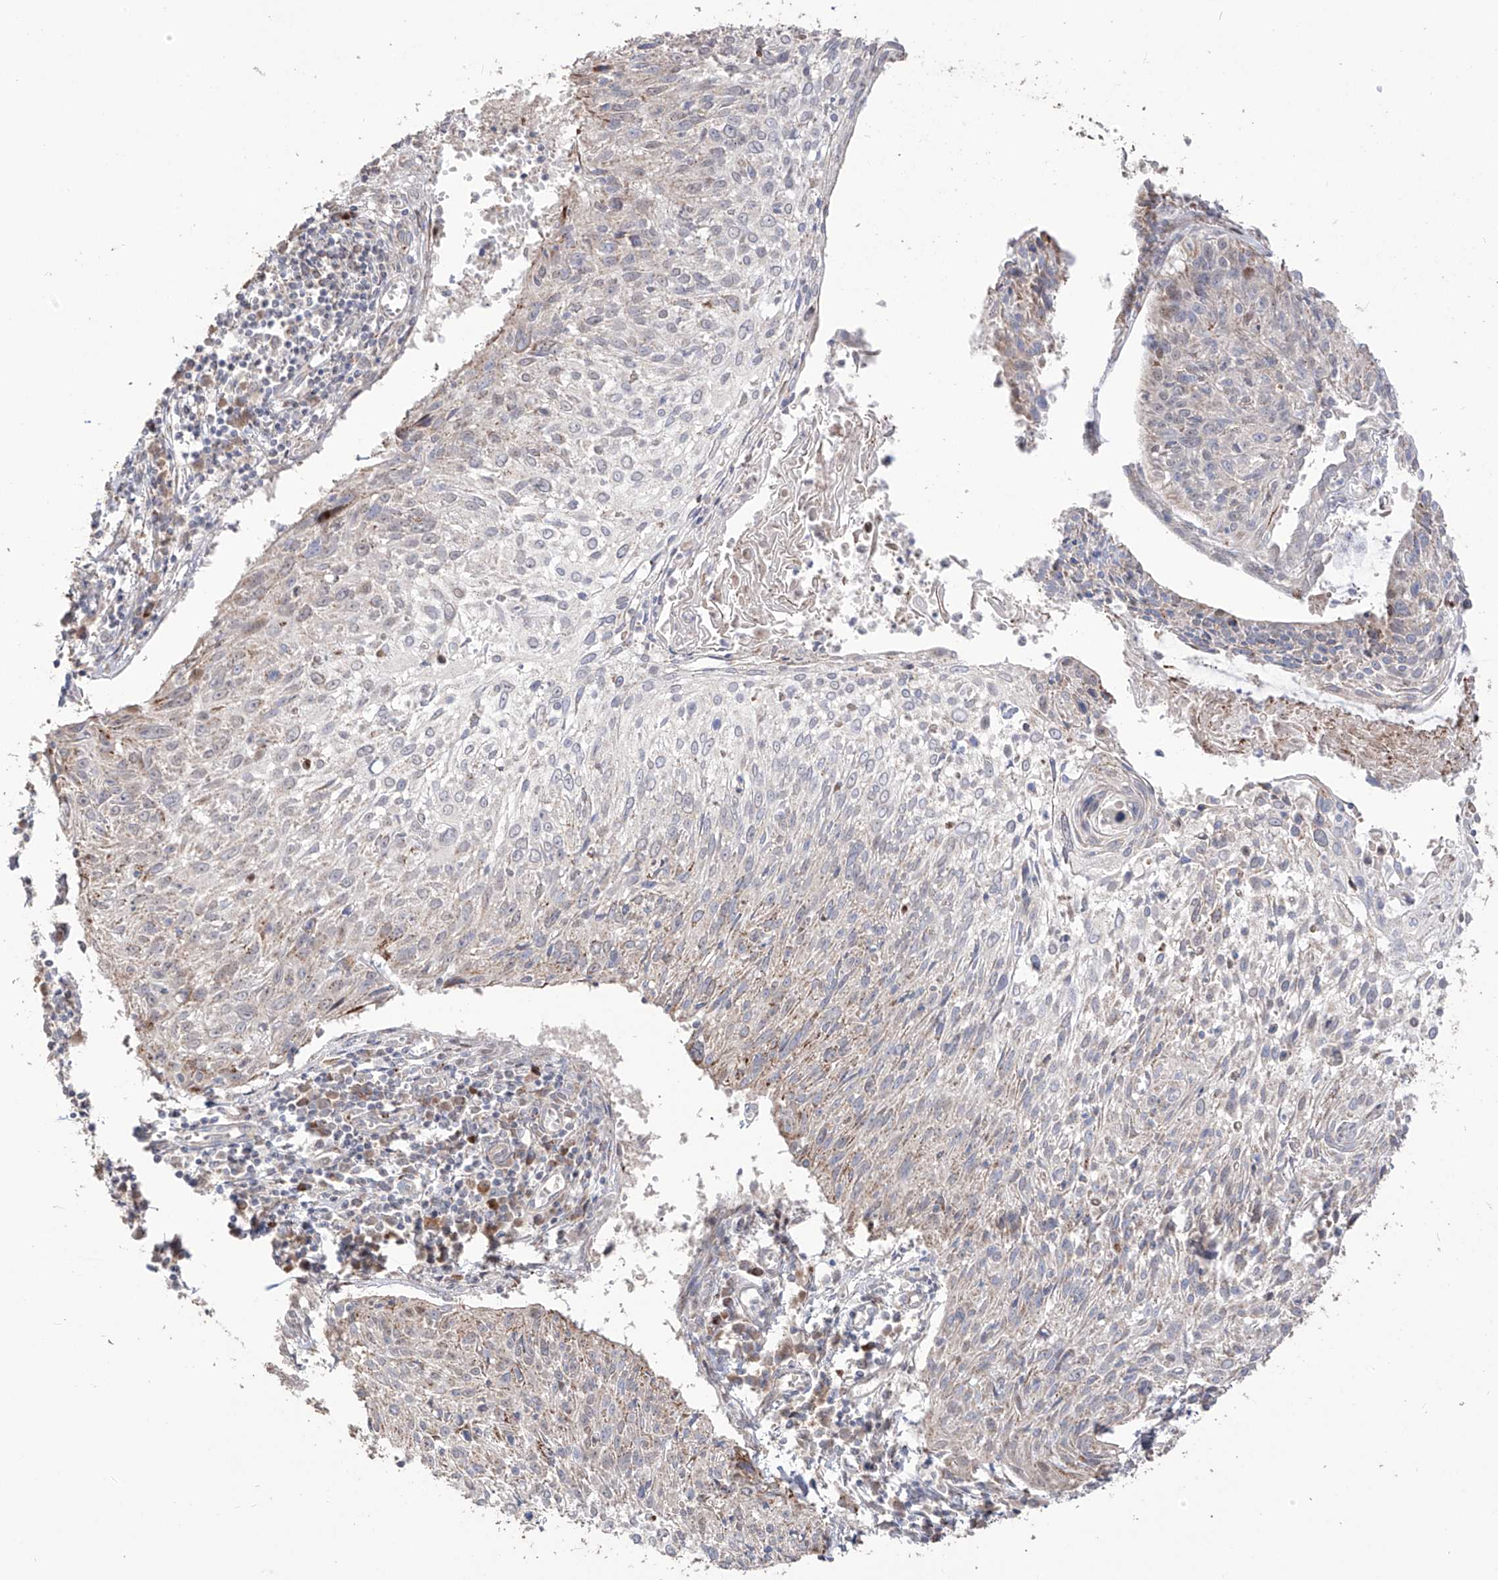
{"staining": {"intensity": "negative", "quantity": "none", "location": "none"}, "tissue": "cervical cancer", "cell_type": "Tumor cells", "image_type": "cancer", "snomed": [{"axis": "morphology", "description": "Squamous cell carcinoma, NOS"}, {"axis": "topography", "description": "Cervix"}], "caption": "A high-resolution image shows immunohistochemistry (IHC) staining of cervical cancer (squamous cell carcinoma), which displays no significant staining in tumor cells.", "gene": "YKT6", "patient": {"sex": "female", "age": 51}}